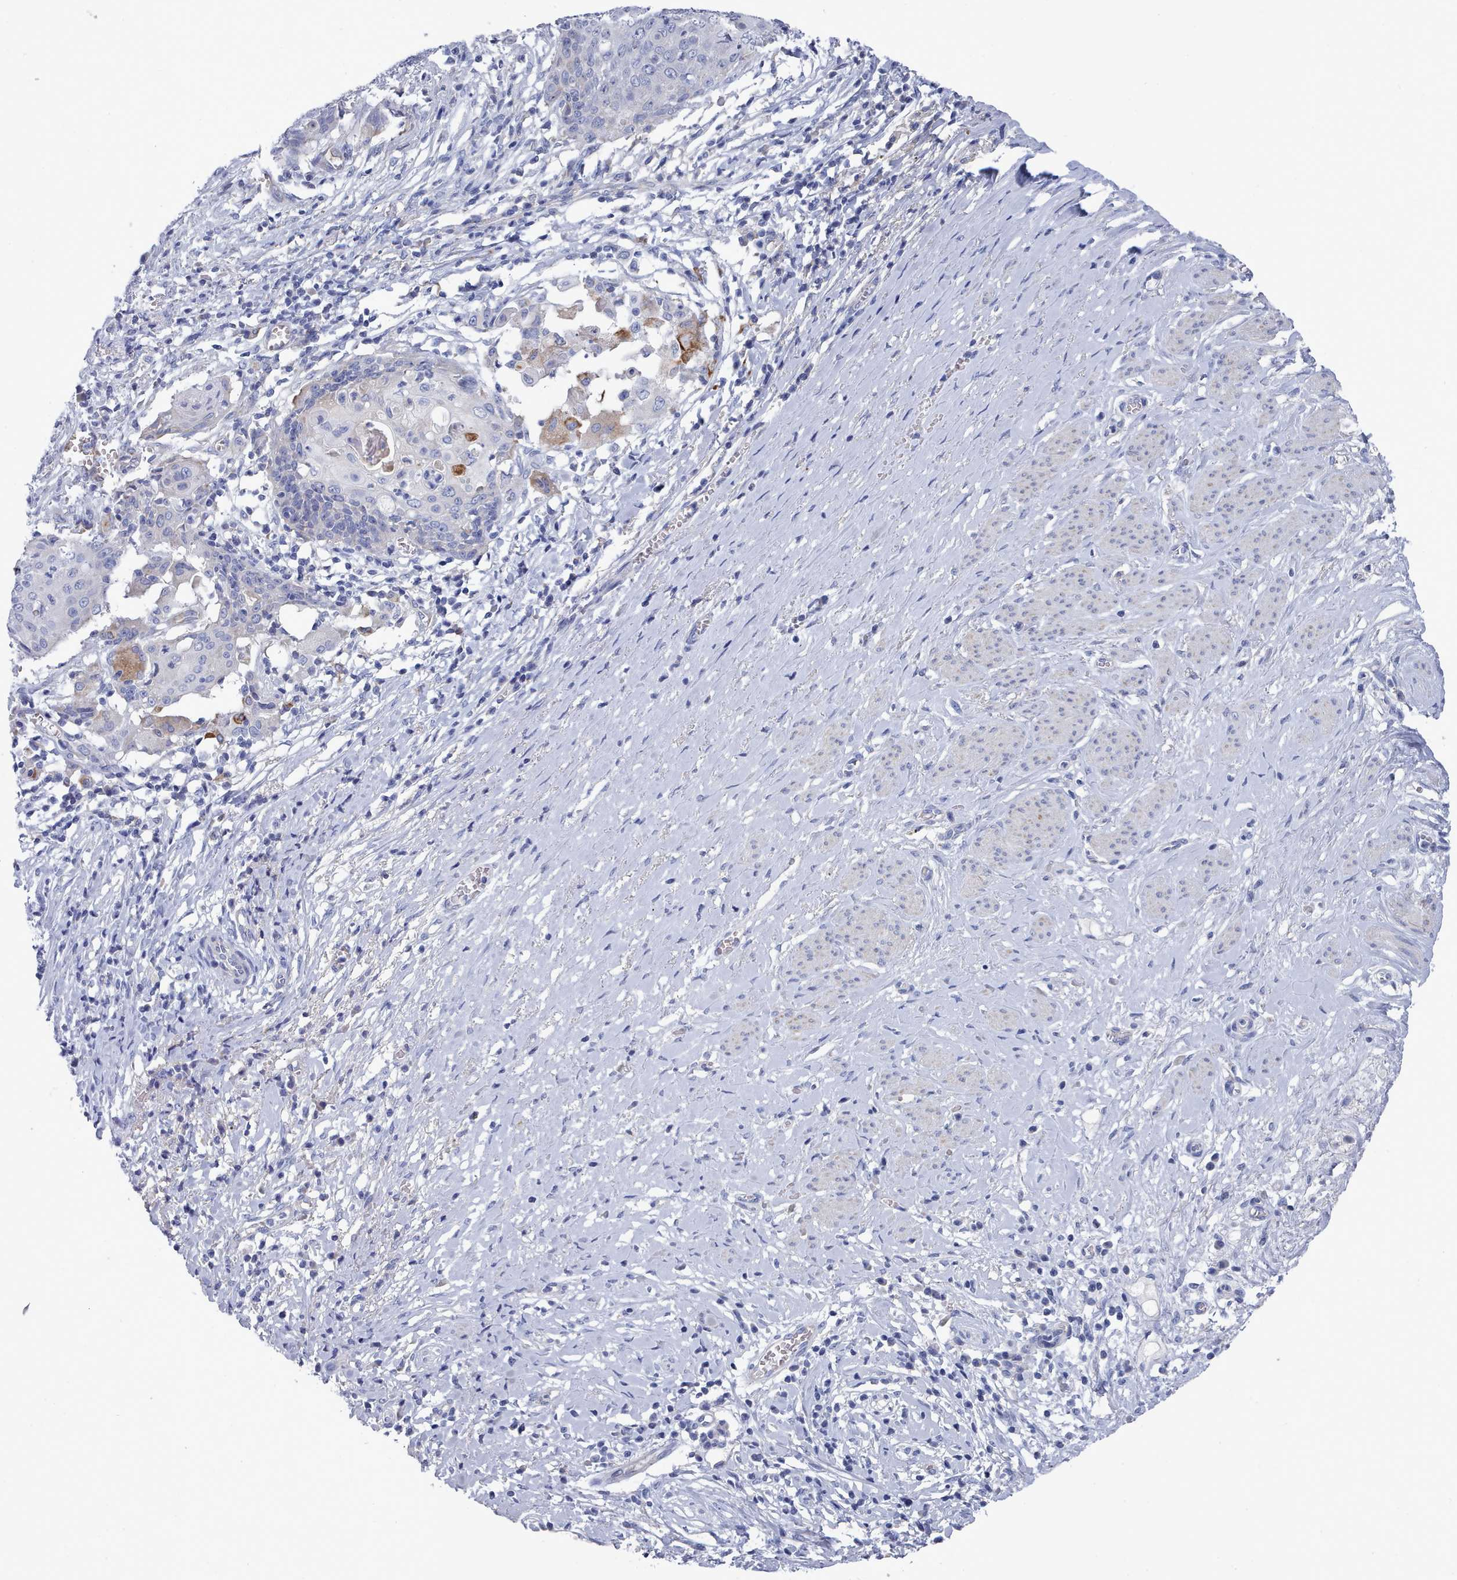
{"staining": {"intensity": "strong", "quantity": "<25%", "location": "cytoplasmic/membranous"}, "tissue": "cervical cancer", "cell_type": "Tumor cells", "image_type": "cancer", "snomed": [{"axis": "morphology", "description": "Squamous cell carcinoma, NOS"}, {"axis": "topography", "description": "Cervix"}], "caption": "Immunohistochemical staining of cervical cancer demonstrates strong cytoplasmic/membranous protein staining in approximately <25% of tumor cells.", "gene": "PDE4C", "patient": {"sex": "female", "age": 39}}